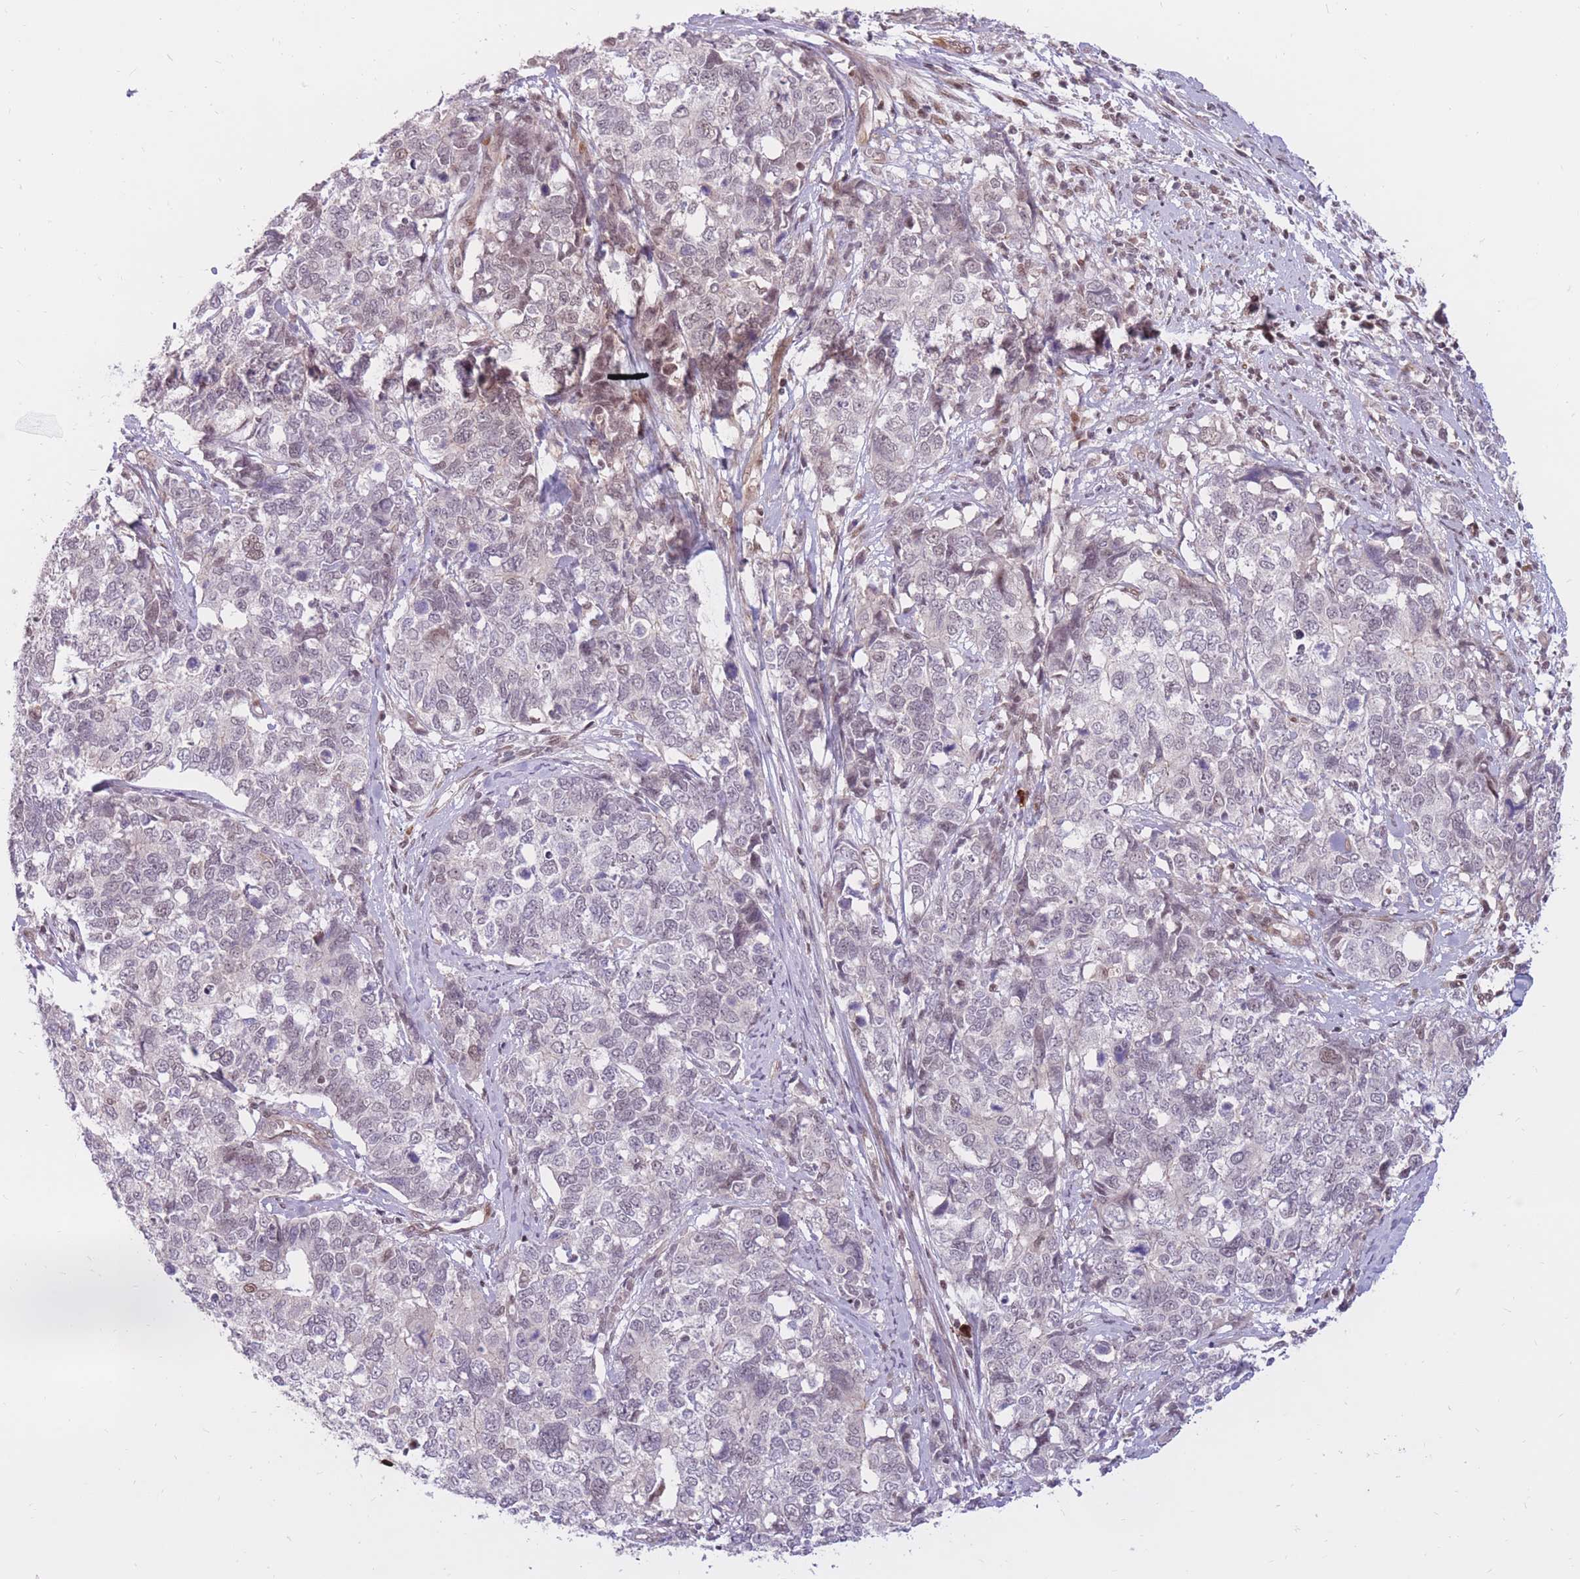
{"staining": {"intensity": "weak", "quantity": "<25%", "location": "nuclear"}, "tissue": "cervical cancer", "cell_type": "Tumor cells", "image_type": "cancer", "snomed": [{"axis": "morphology", "description": "Squamous cell carcinoma, NOS"}, {"axis": "topography", "description": "Cervix"}], "caption": "Histopathology image shows no protein staining in tumor cells of squamous cell carcinoma (cervical) tissue. Nuclei are stained in blue.", "gene": "ERICH6B", "patient": {"sex": "female", "age": 63}}